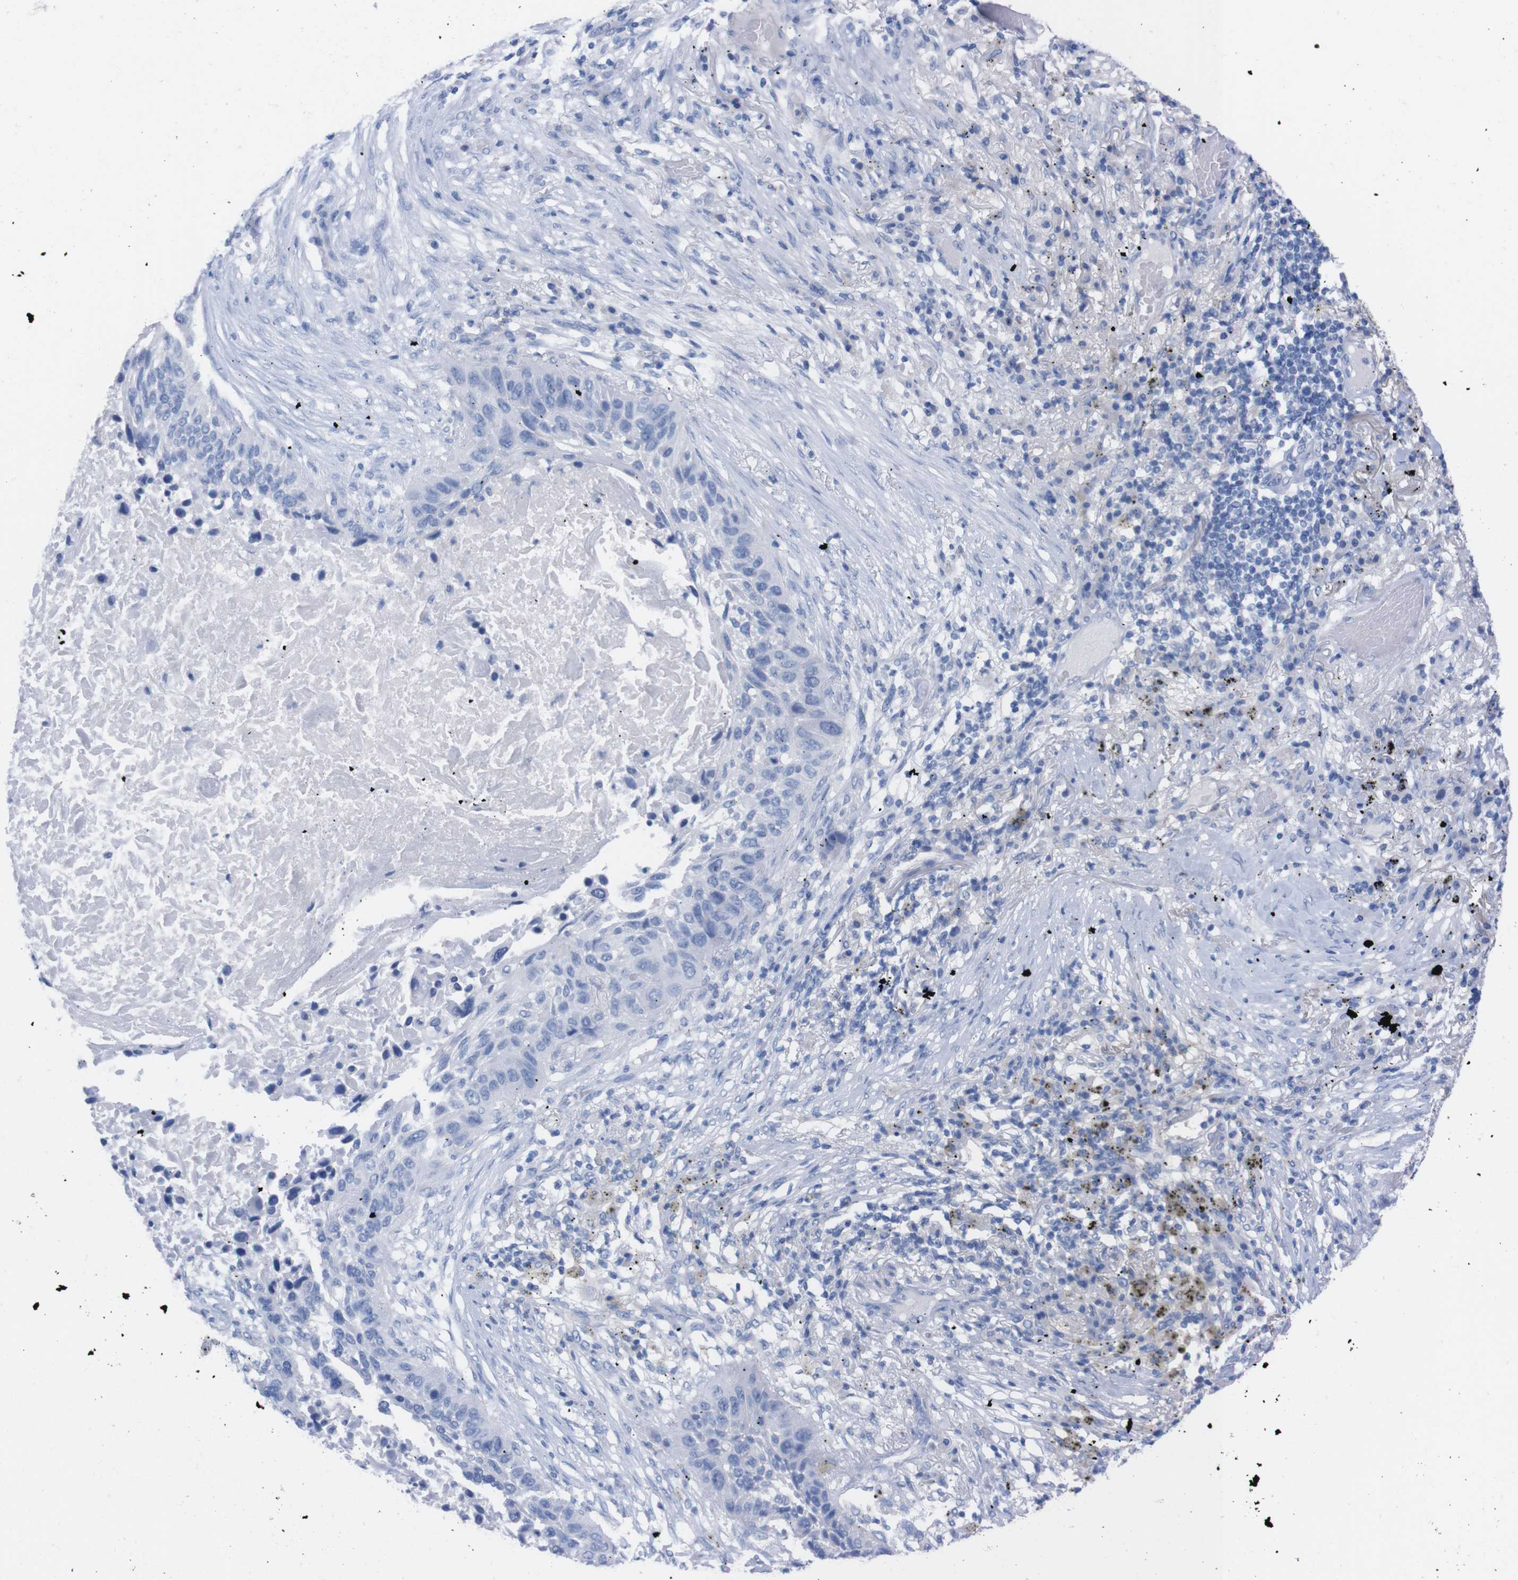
{"staining": {"intensity": "negative", "quantity": "none", "location": "none"}, "tissue": "lung cancer", "cell_type": "Tumor cells", "image_type": "cancer", "snomed": [{"axis": "morphology", "description": "Squamous cell carcinoma, NOS"}, {"axis": "topography", "description": "Lung"}], "caption": "There is no significant staining in tumor cells of squamous cell carcinoma (lung).", "gene": "TMEM243", "patient": {"sex": "male", "age": 57}}